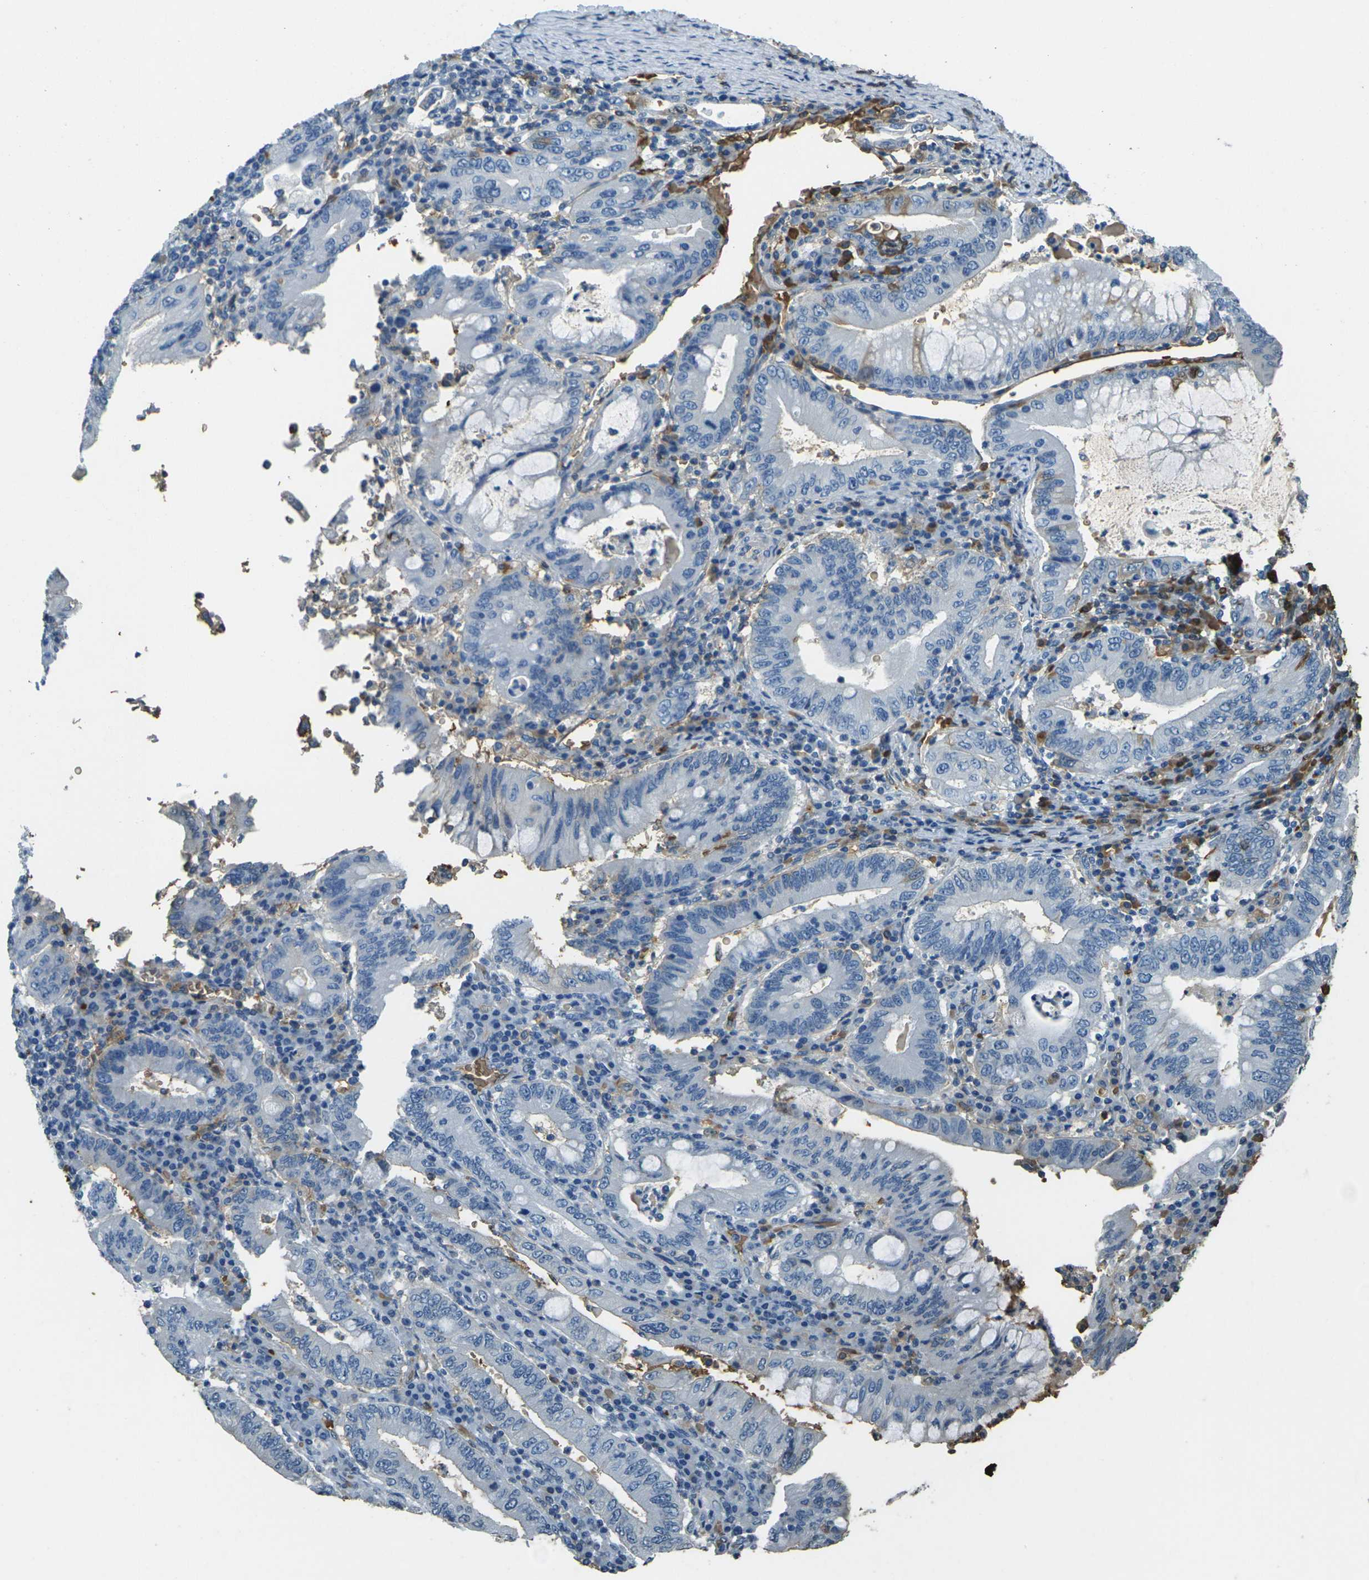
{"staining": {"intensity": "negative", "quantity": "none", "location": "none"}, "tissue": "stomach cancer", "cell_type": "Tumor cells", "image_type": "cancer", "snomed": [{"axis": "morphology", "description": "Normal tissue, NOS"}, {"axis": "morphology", "description": "Adenocarcinoma, NOS"}, {"axis": "topography", "description": "Esophagus"}, {"axis": "topography", "description": "Stomach, upper"}, {"axis": "topography", "description": "Peripheral nerve tissue"}], "caption": "Immunohistochemistry (IHC) histopathology image of neoplastic tissue: human stomach cancer (adenocarcinoma) stained with DAB (3,3'-diaminobenzidine) displays no significant protein staining in tumor cells. The staining is performed using DAB (3,3'-diaminobenzidine) brown chromogen with nuclei counter-stained in using hematoxylin.", "gene": "HBB", "patient": {"sex": "male", "age": 62}}